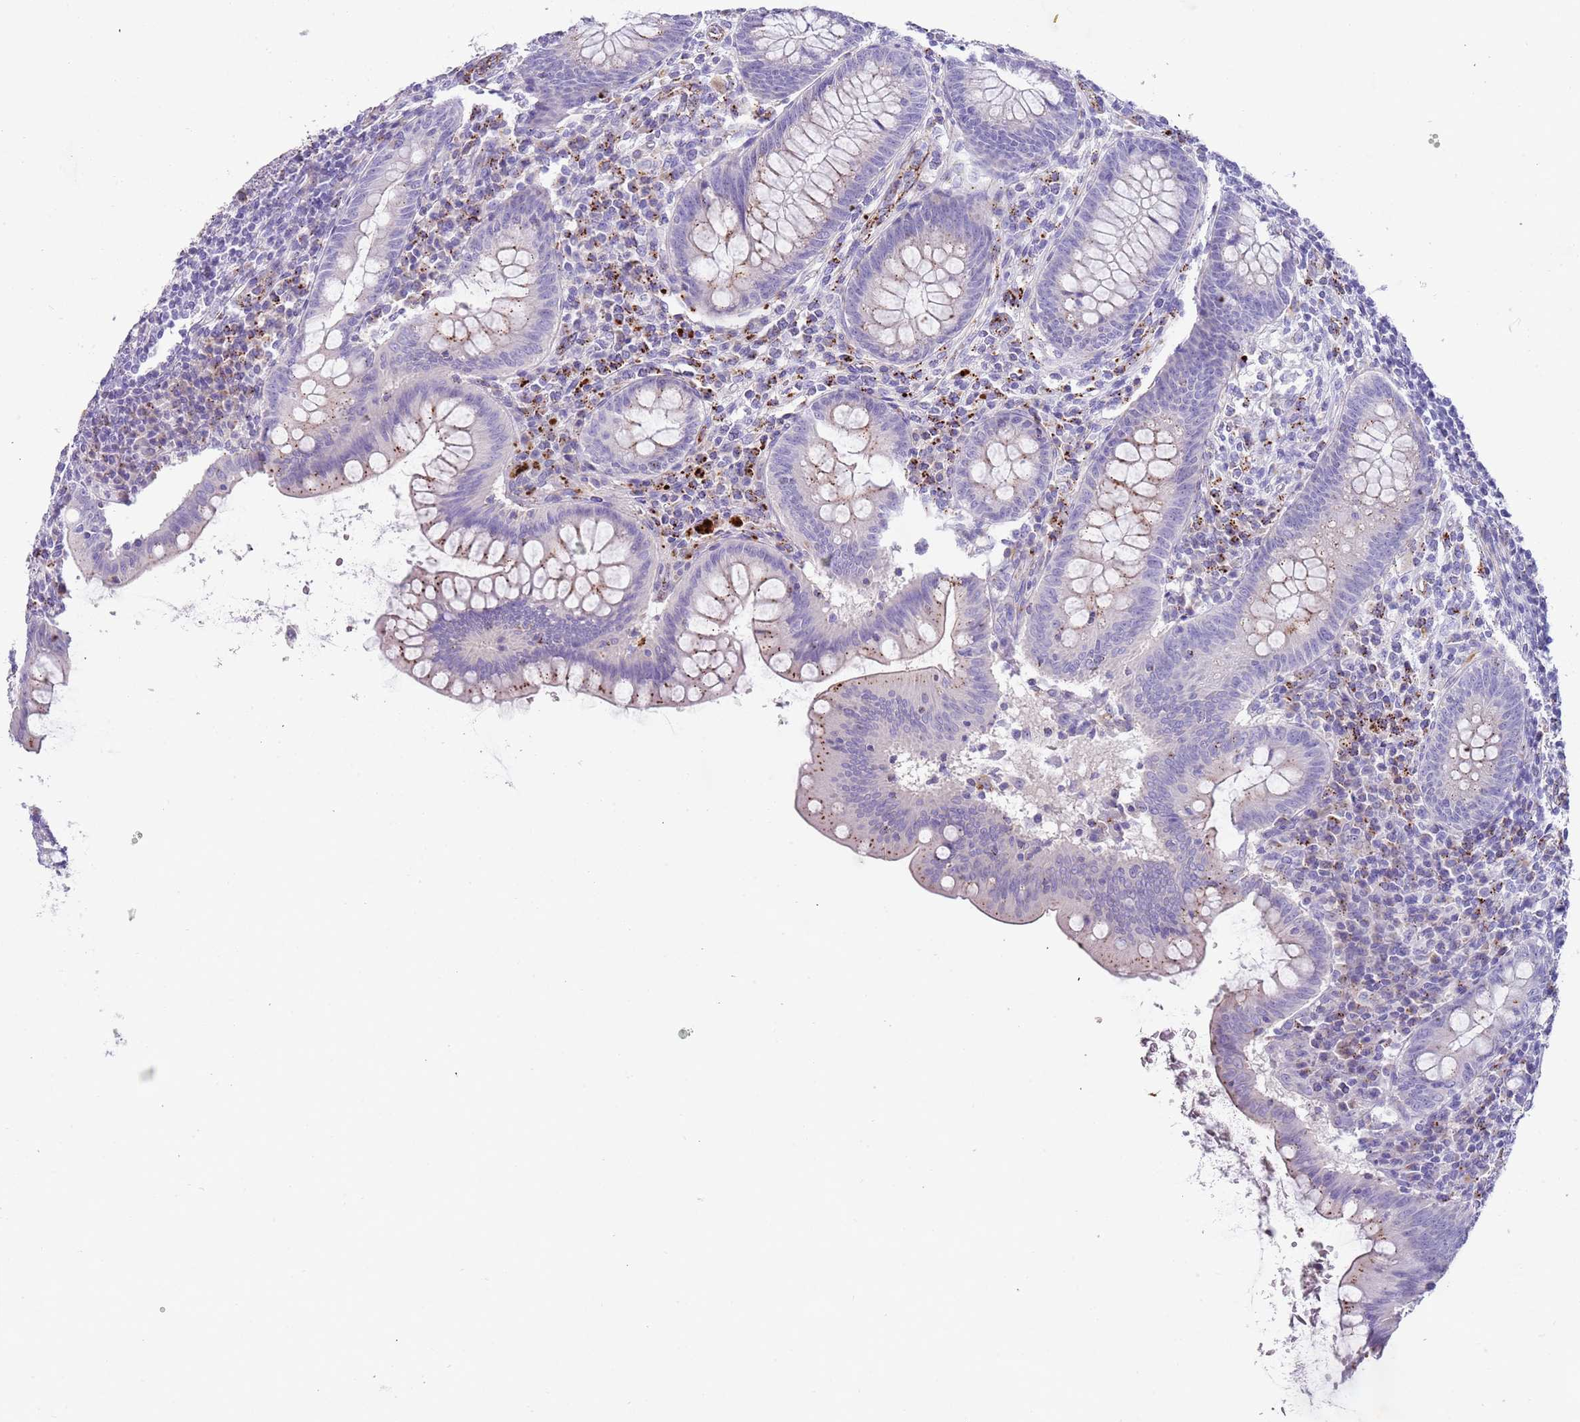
{"staining": {"intensity": "weak", "quantity": "<25%", "location": "cytoplasmic/membranous"}, "tissue": "appendix", "cell_type": "Glandular cells", "image_type": "normal", "snomed": [{"axis": "morphology", "description": "Normal tissue, NOS"}, {"axis": "topography", "description": "Appendix"}], "caption": "Immunohistochemistry (IHC) micrograph of benign appendix: human appendix stained with DAB demonstrates no significant protein staining in glandular cells.", "gene": "LRRN3", "patient": {"sex": "female", "age": 33}}